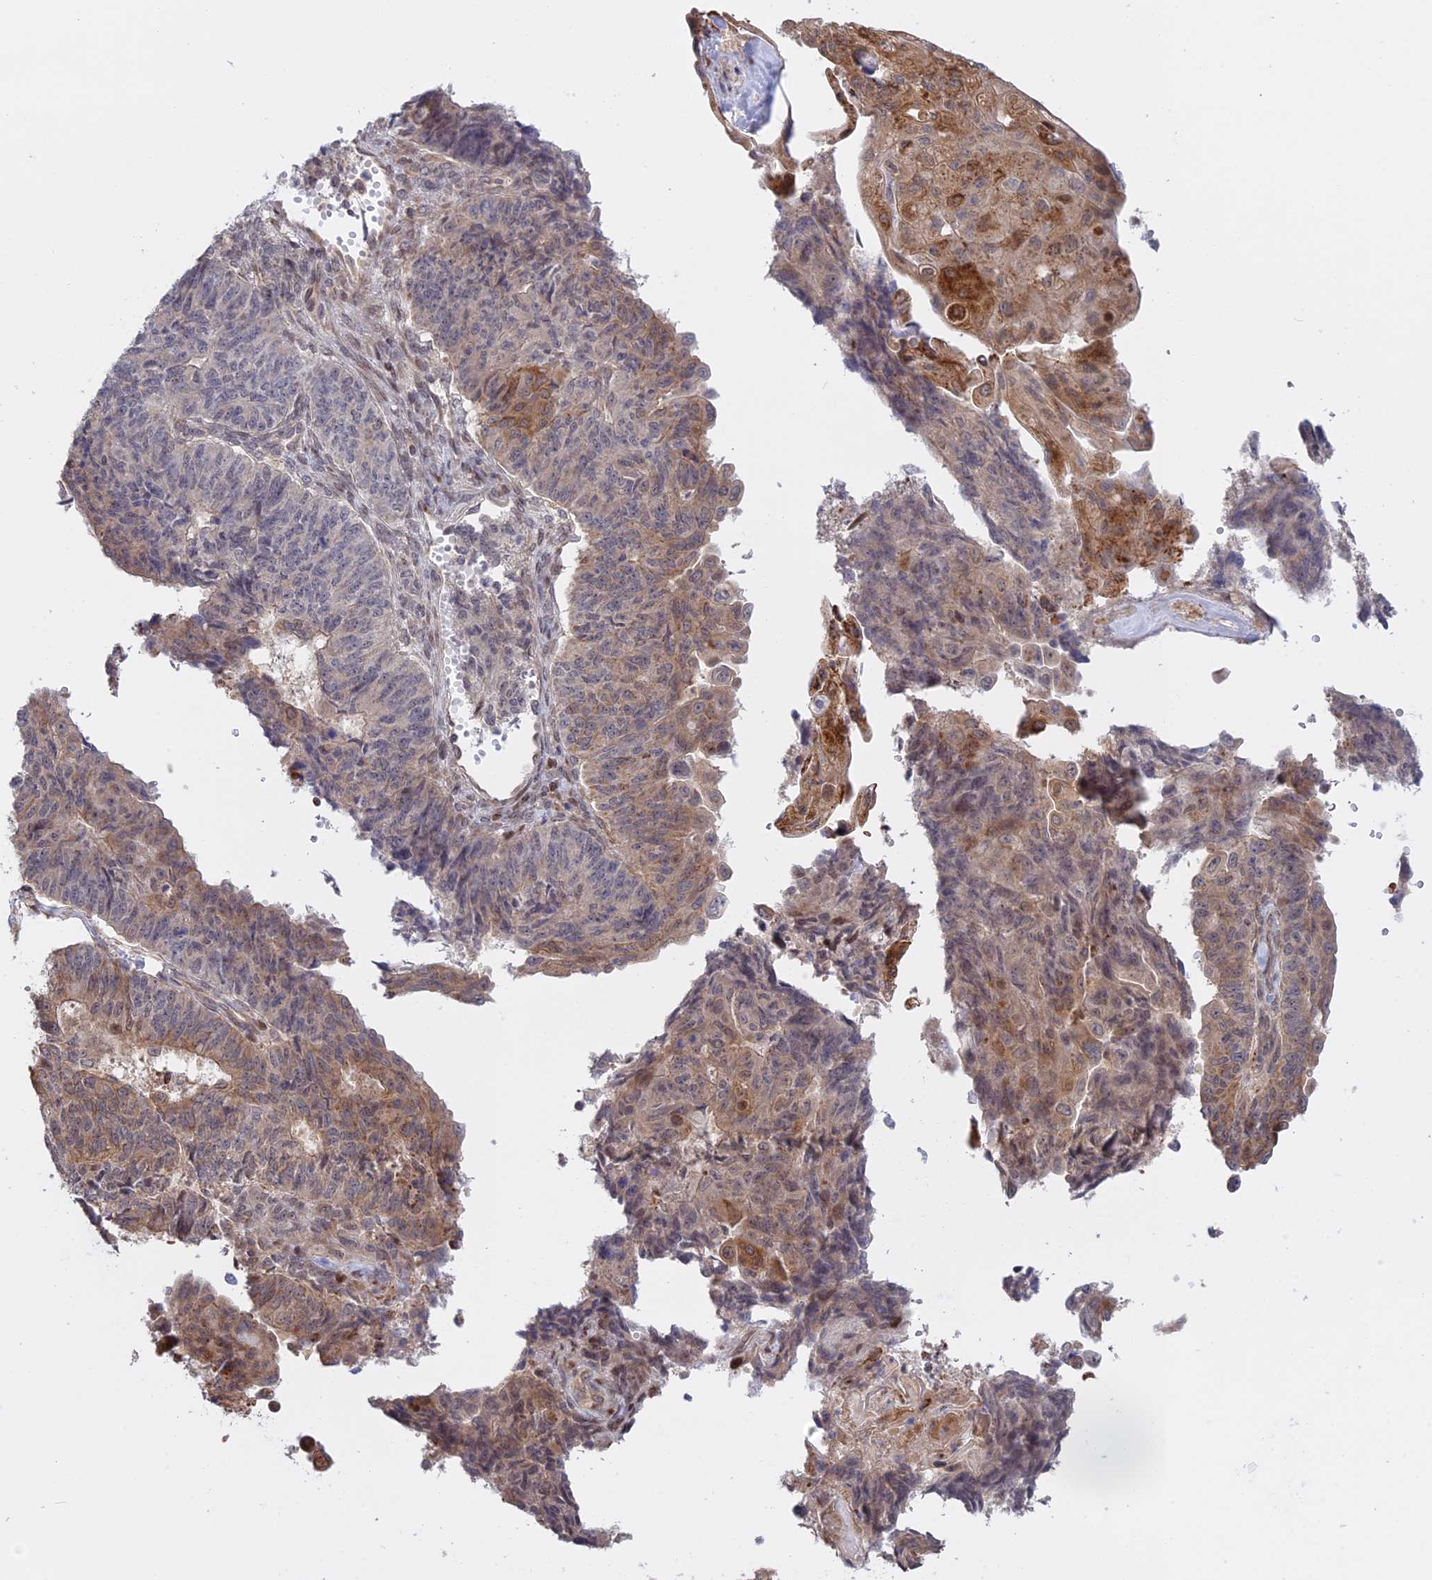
{"staining": {"intensity": "weak", "quantity": "25%-75%", "location": "cytoplasmic/membranous"}, "tissue": "endometrial cancer", "cell_type": "Tumor cells", "image_type": "cancer", "snomed": [{"axis": "morphology", "description": "Adenocarcinoma, NOS"}, {"axis": "topography", "description": "Endometrium"}], "caption": "The immunohistochemical stain highlights weak cytoplasmic/membranous positivity in tumor cells of endometrial cancer (adenocarcinoma) tissue. Immunohistochemistry stains the protein of interest in brown and the nuclei are stained blue.", "gene": "GSKIP", "patient": {"sex": "female", "age": 32}}